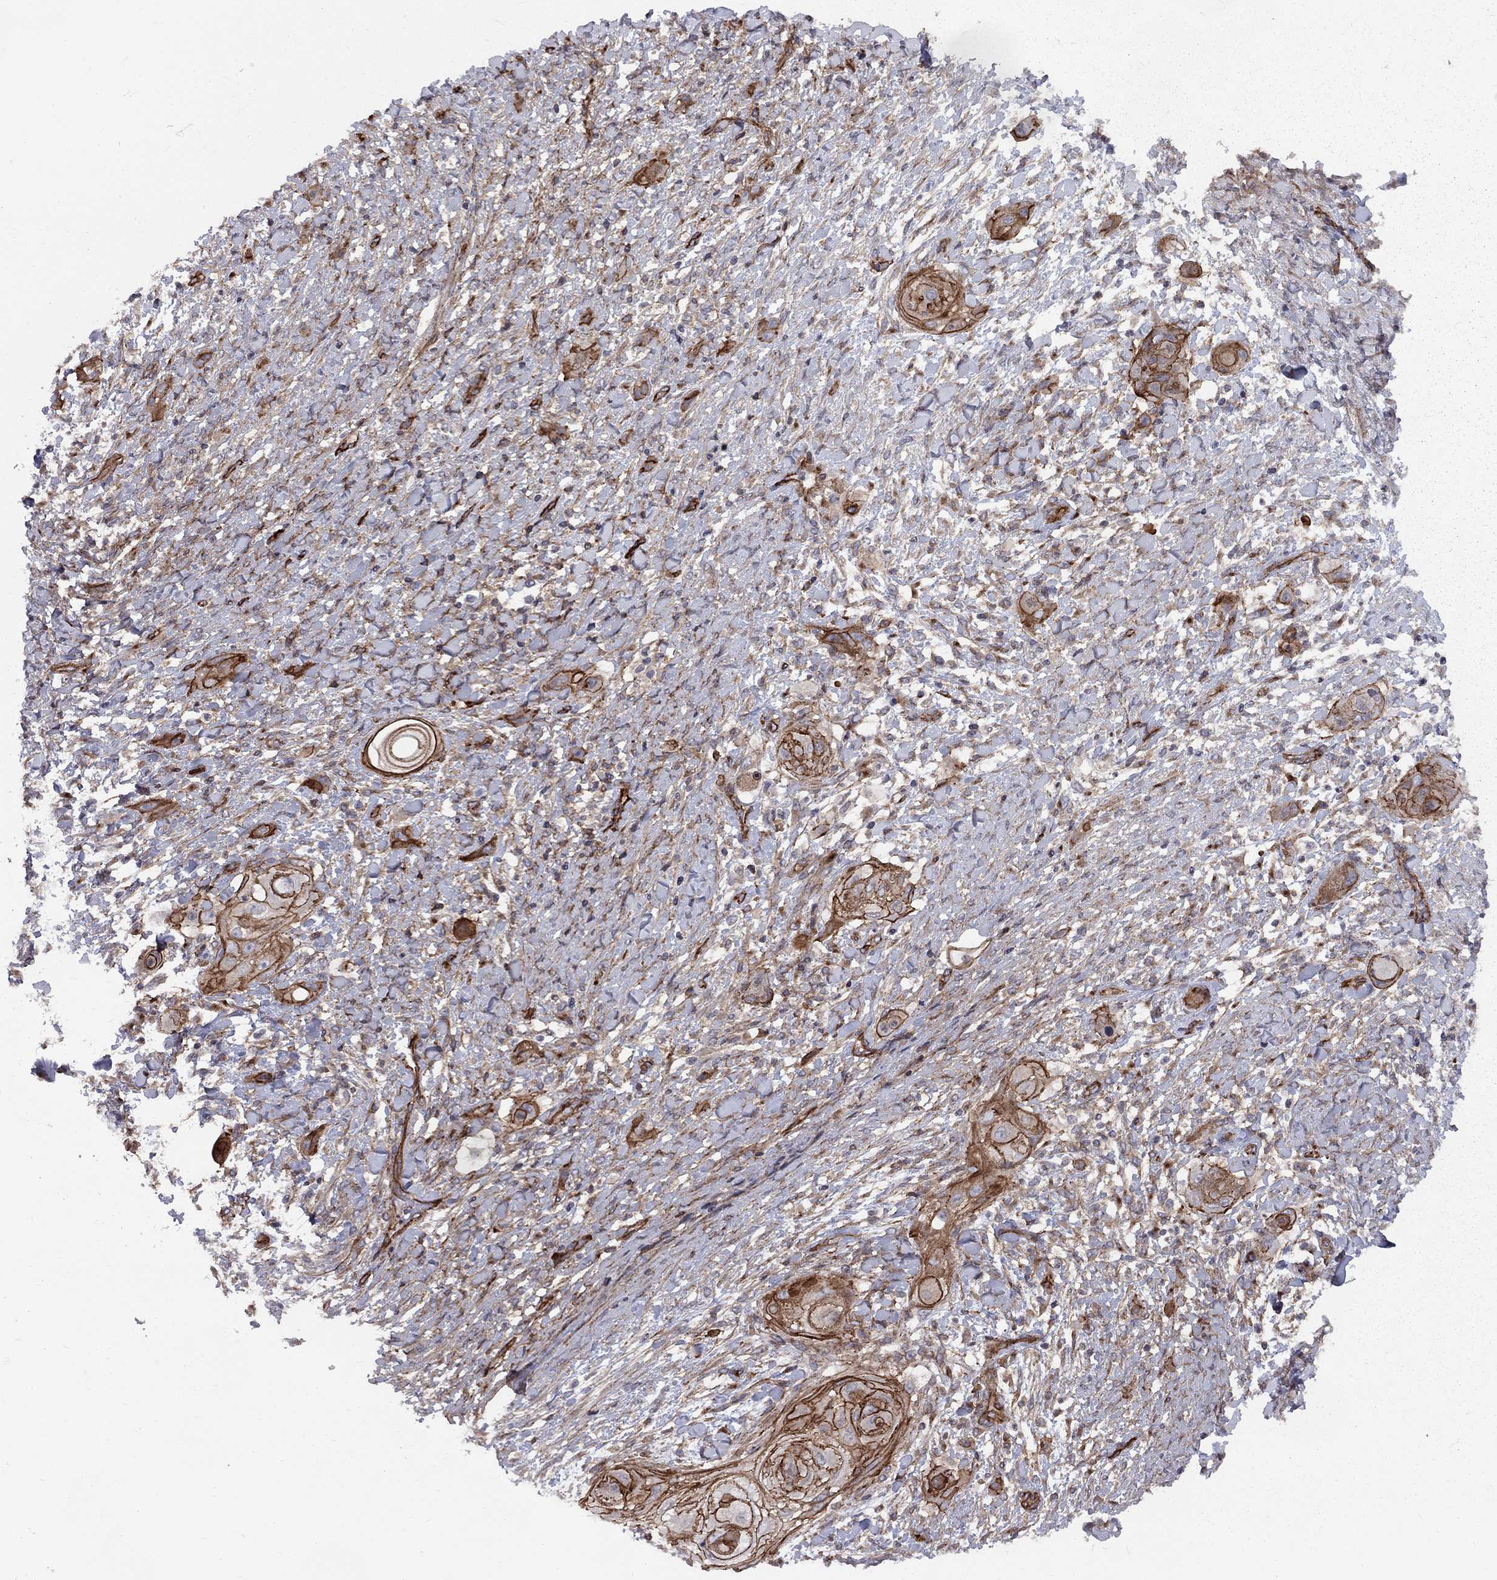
{"staining": {"intensity": "strong", "quantity": ">75%", "location": "cytoplasmic/membranous"}, "tissue": "skin cancer", "cell_type": "Tumor cells", "image_type": "cancer", "snomed": [{"axis": "morphology", "description": "Squamous cell carcinoma, NOS"}, {"axis": "topography", "description": "Skin"}], "caption": "Tumor cells display strong cytoplasmic/membranous staining in approximately >75% of cells in squamous cell carcinoma (skin).", "gene": "RASEF", "patient": {"sex": "male", "age": 62}}